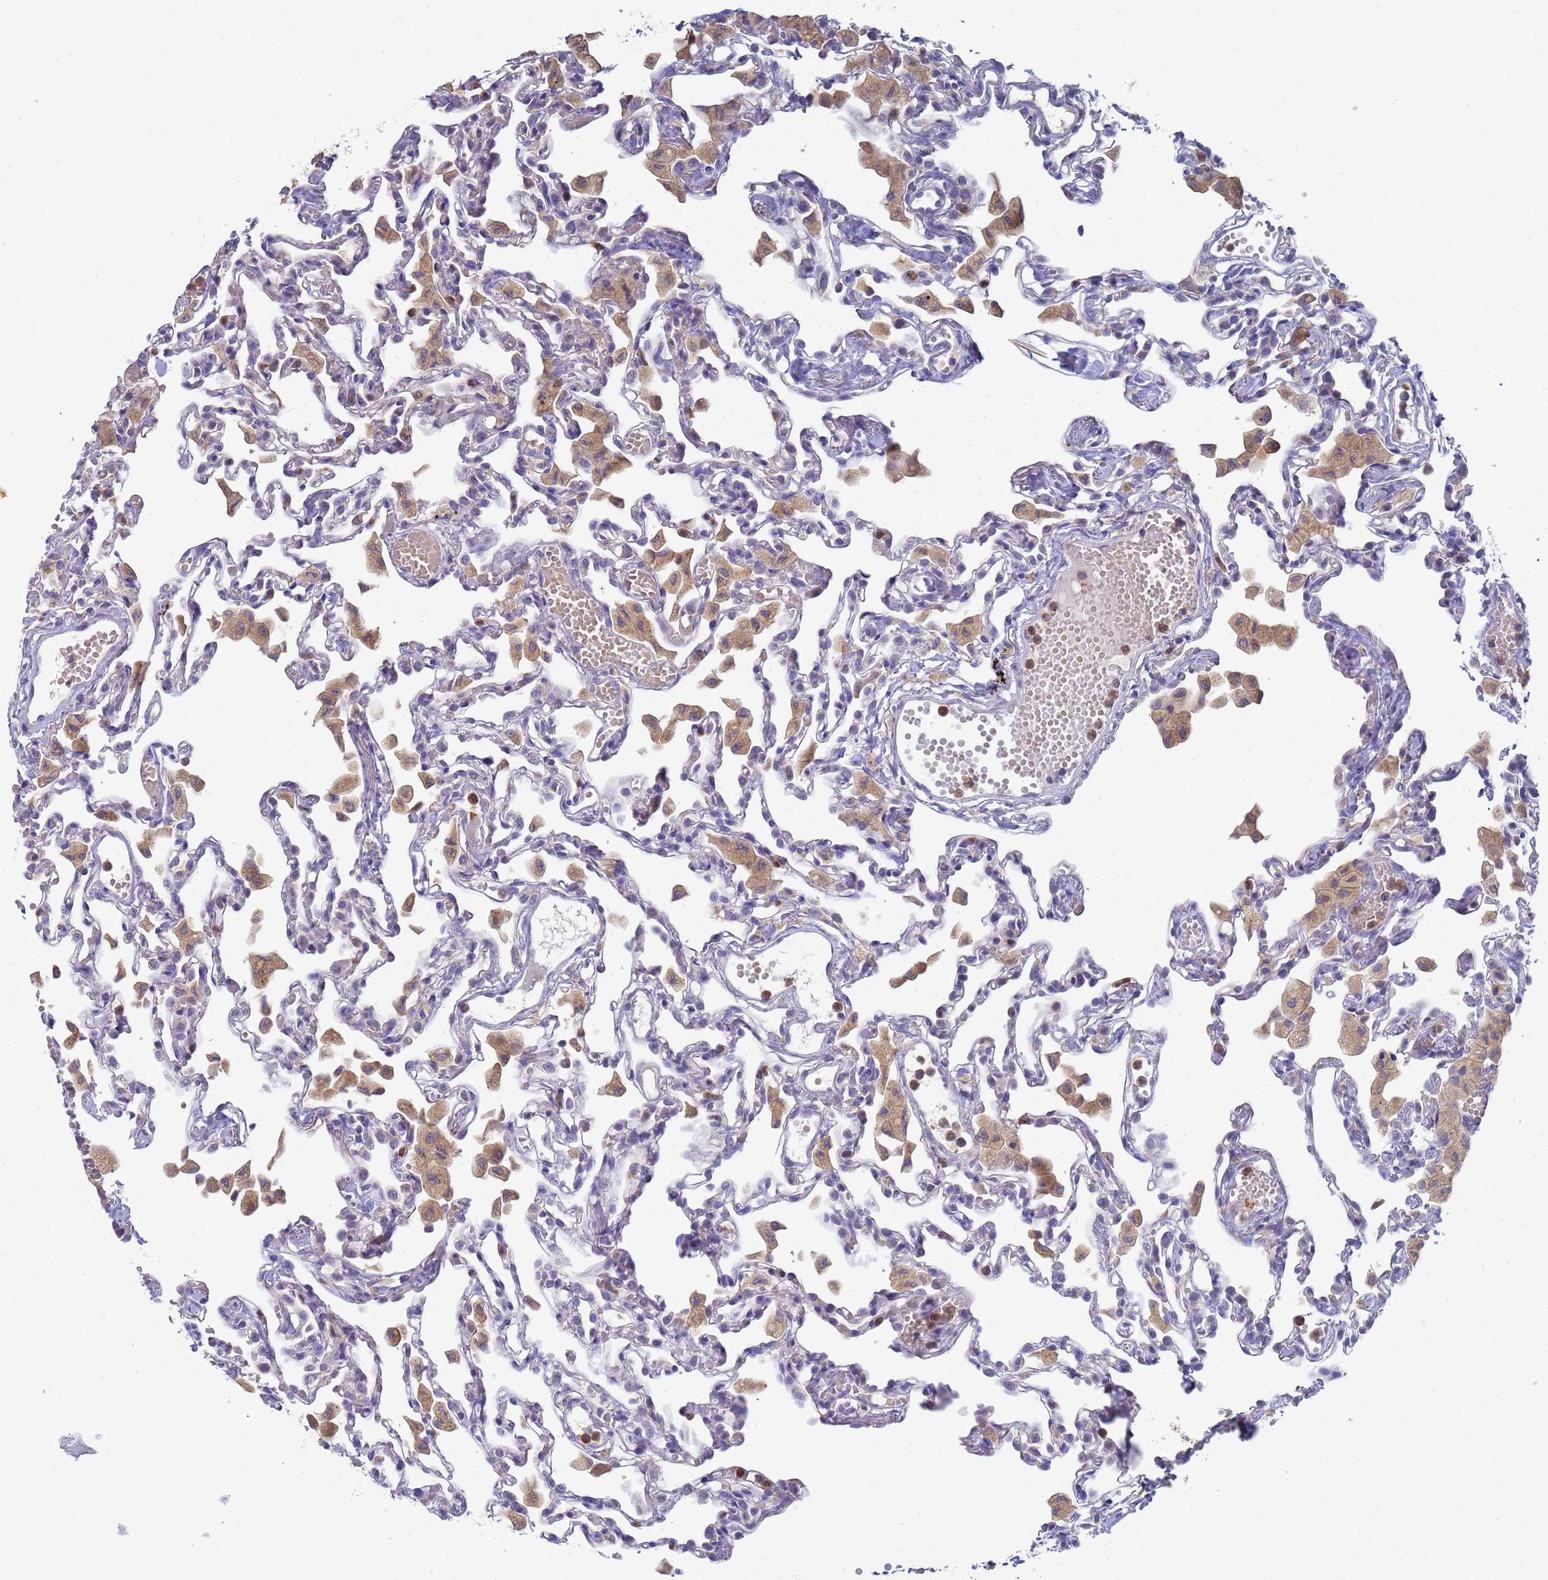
{"staining": {"intensity": "negative", "quantity": "none", "location": "none"}, "tissue": "lung", "cell_type": "Alveolar cells", "image_type": "normal", "snomed": [{"axis": "morphology", "description": "Normal tissue, NOS"}, {"axis": "topography", "description": "Bronchus"}, {"axis": "topography", "description": "Lung"}], "caption": "There is no significant positivity in alveolar cells of lung. (DAB immunohistochemistry with hematoxylin counter stain).", "gene": "CR1", "patient": {"sex": "female", "age": 49}}